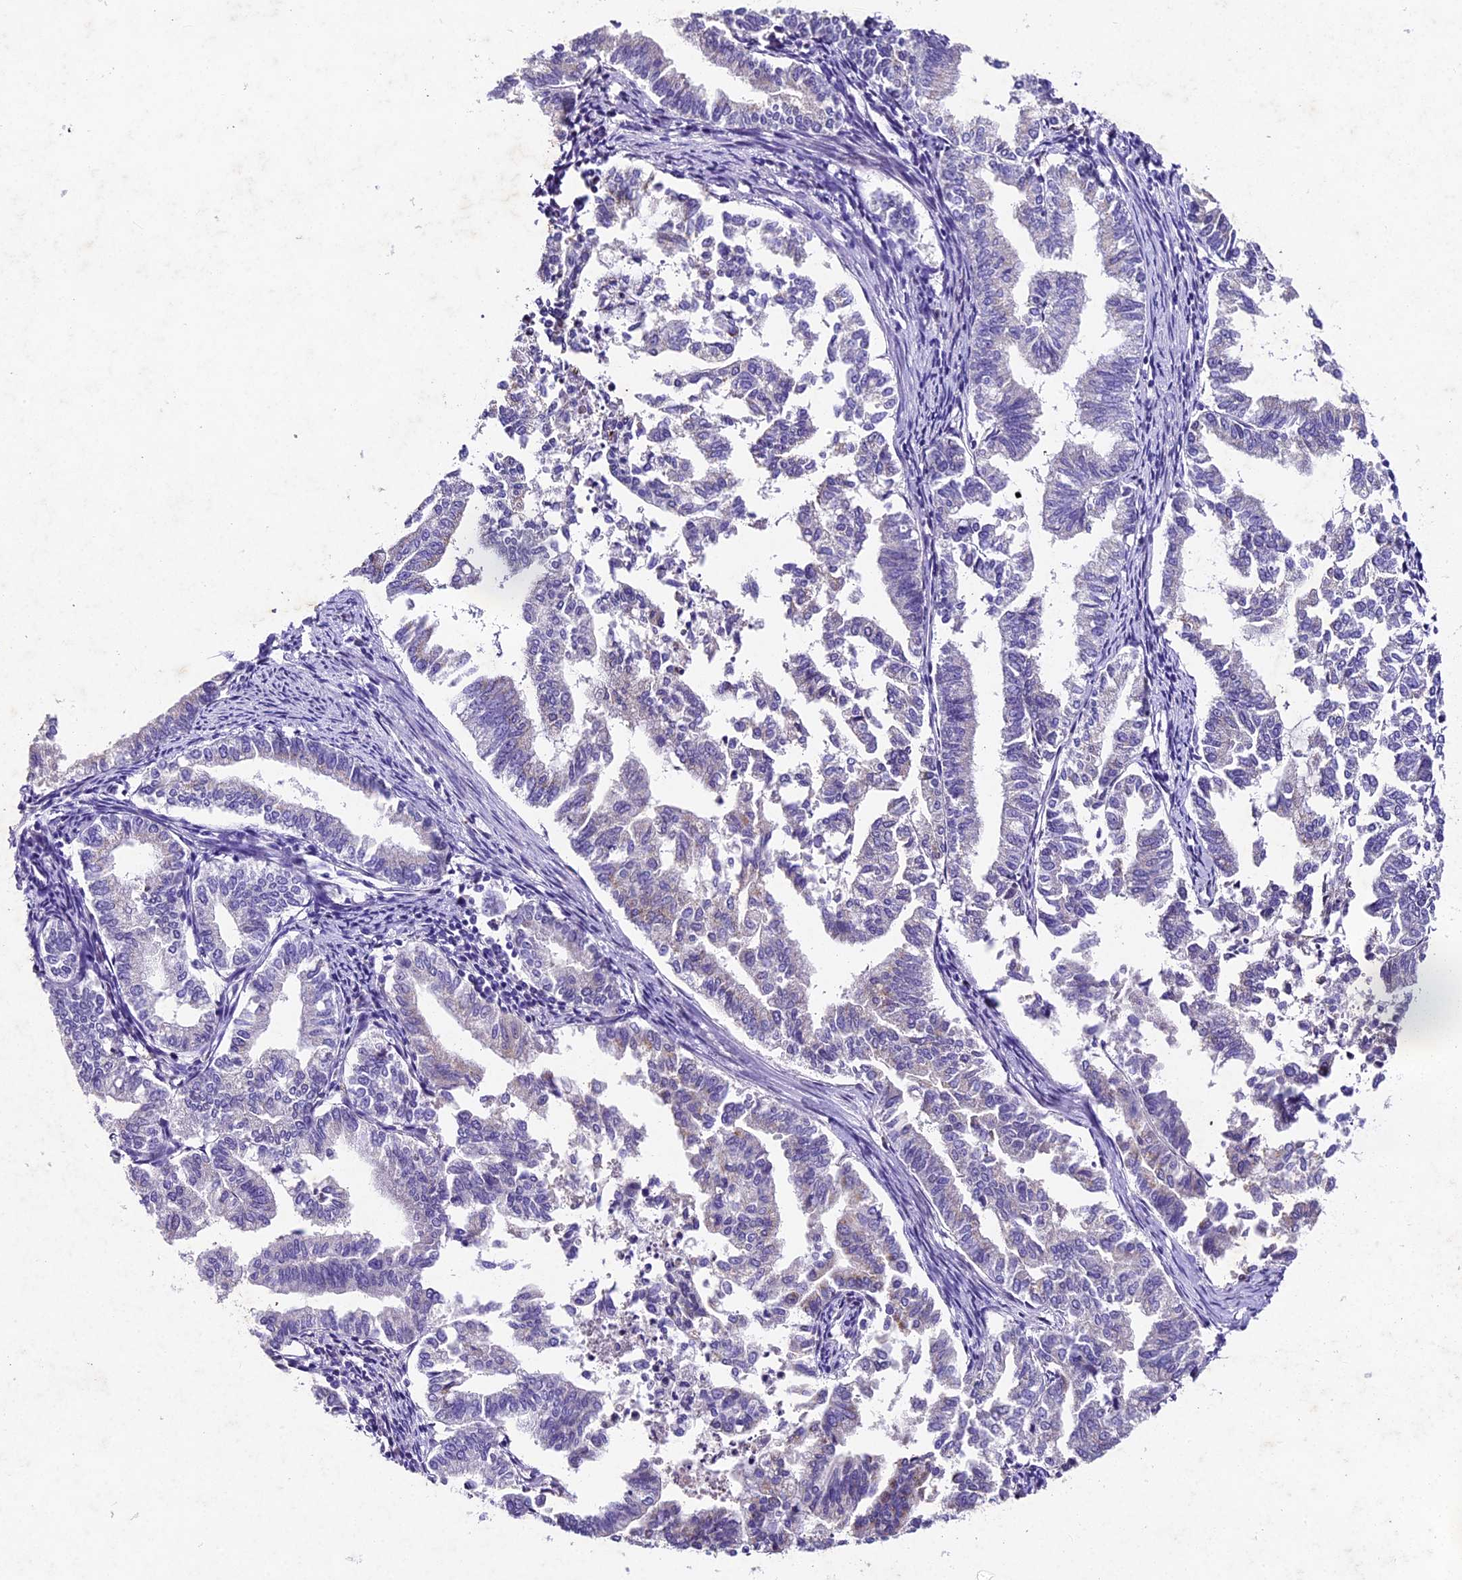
{"staining": {"intensity": "negative", "quantity": "none", "location": "none"}, "tissue": "endometrial cancer", "cell_type": "Tumor cells", "image_type": "cancer", "snomed": [{"axis": "morphology", "description": "Adenocarcinoma, NOS"}, {"axis": "topography", "description": "Endometrium"}], "caption": "Protein analysis of endometrial cancer reveals no significant positivity in tumor cells.", "gene": "IFT140", "patient": {"sex": "female", "age": 79}}